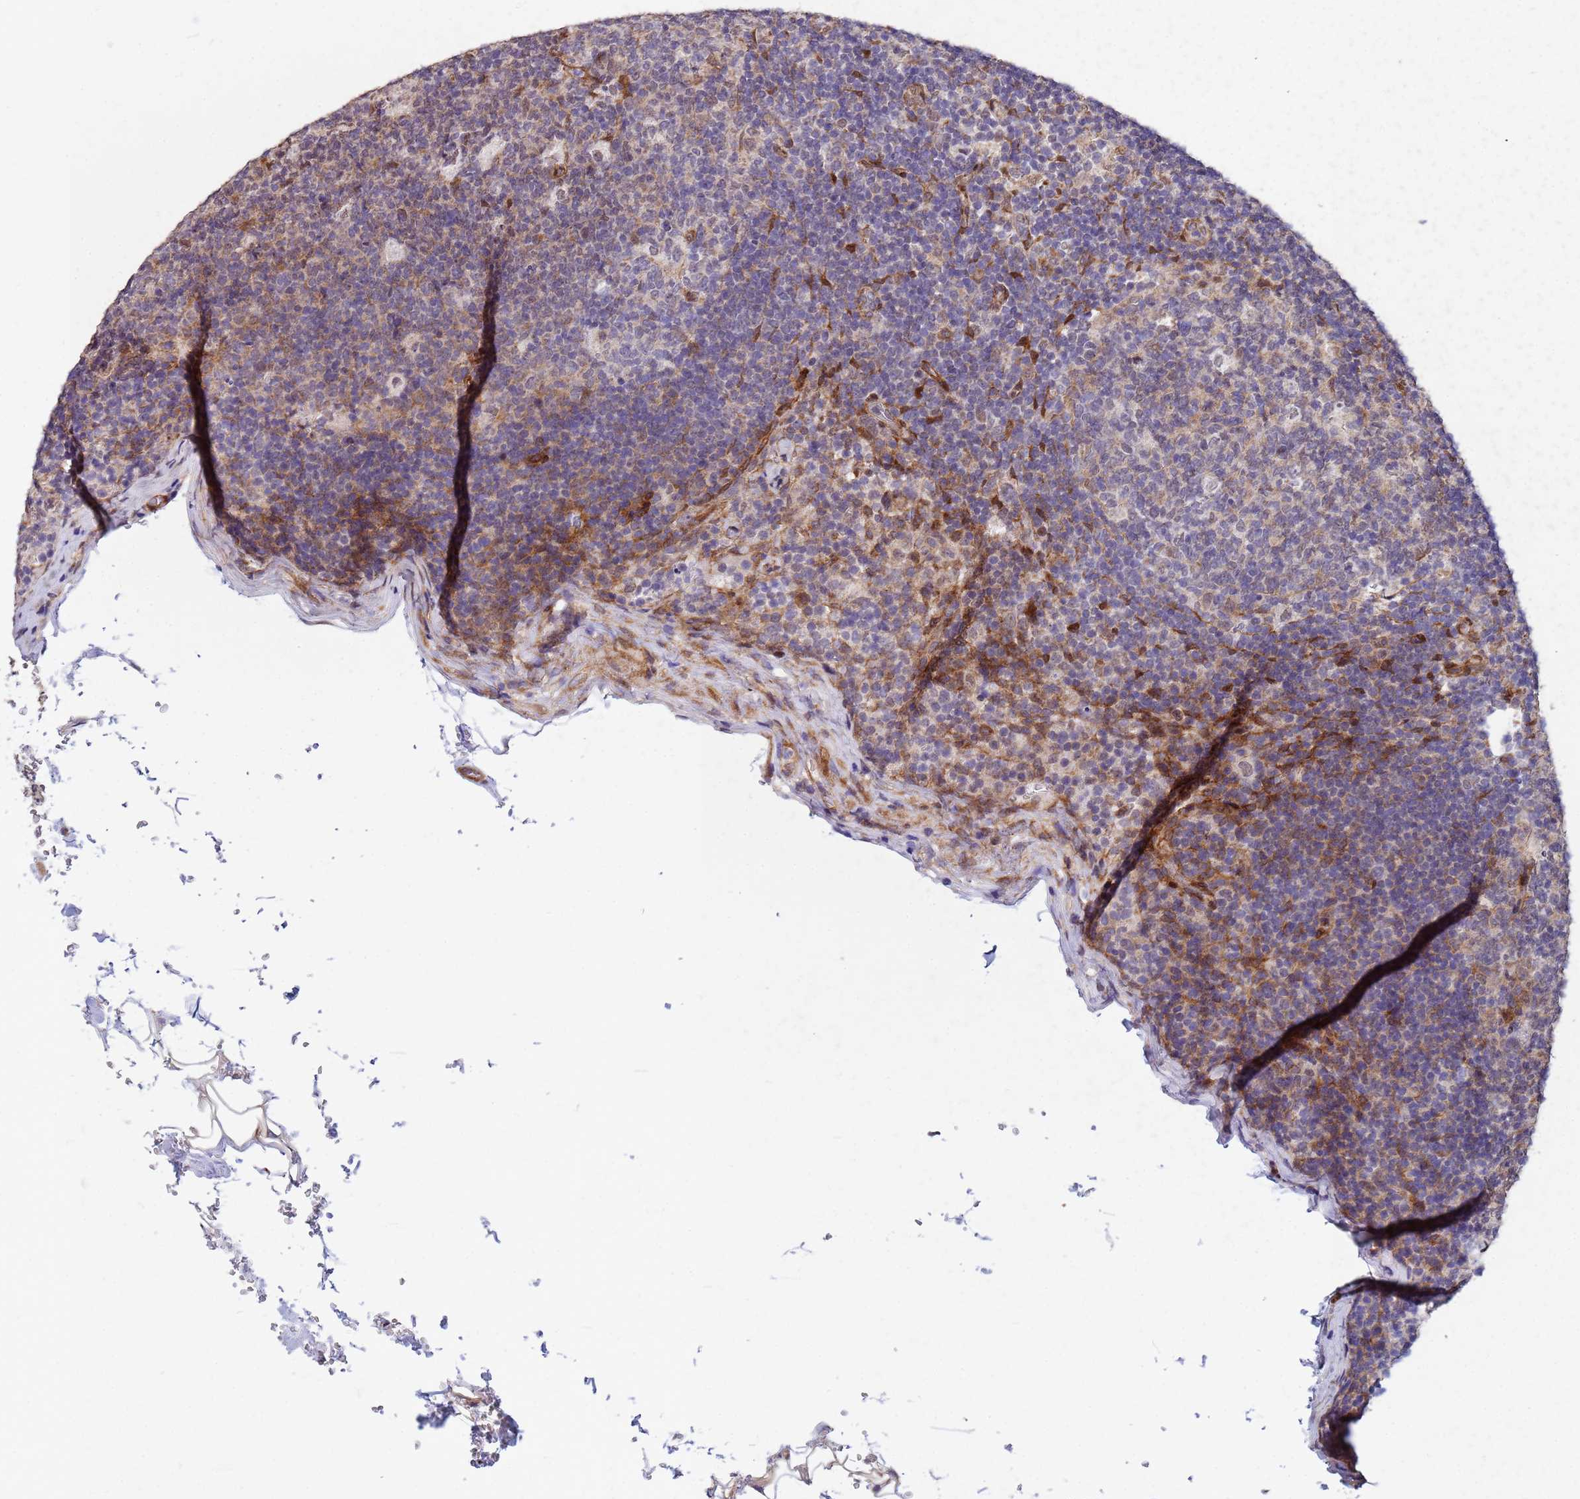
{"staining": {"intensity": "weak", "quantity": "25%-75%", "location": "cytoplasmic/membranous"}, "tissue": "lymph node", "cell_type": "Germinal center cells", "image_type": "normal", "snomed": [{"axis": "morphology", "description": "Normal tissue, NOS"}, {"axis": "topography", "description": "Lymph node"}], "caption": "Unremarkable lymph node shows weak cytoplasmic/membranous expression in approximately 25%-75% of germinal center cells.", "gene": "TRIP6", "patient": {"sex": "female", "age": 31}}